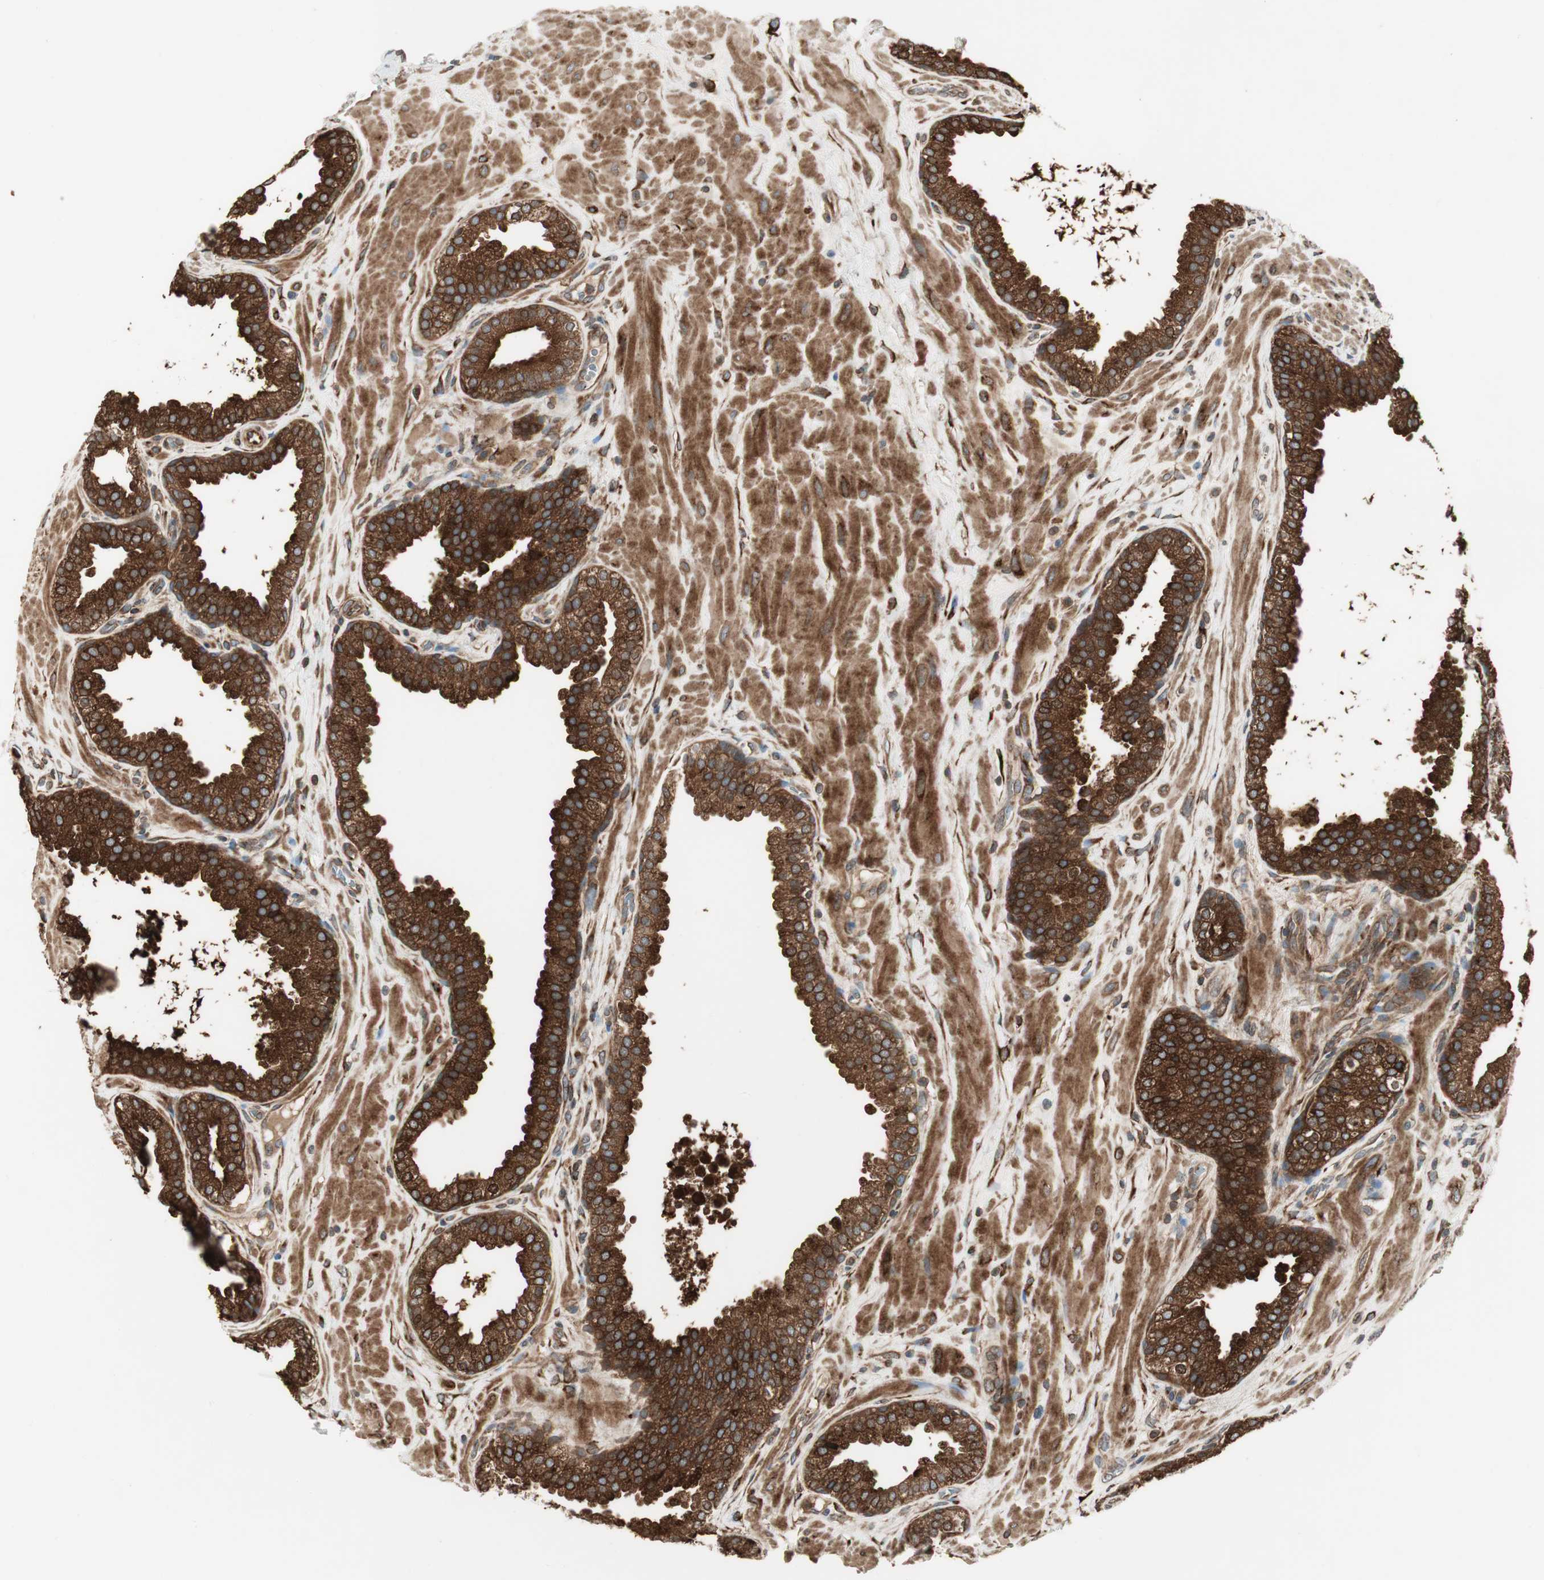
{"staining": {"intensity": "strong", "quantity": ">75%", "location": "cytoplasmic/membranous"}, "tissue": "prostate", "cell_type": "Glandular cells", "image_type": "normal", "snomed": [{"axis": "morphology", "description": "Normal tissue, NOS"}, {"axis": "topography", "description": "Prostate"}], "caption": "Prostate stained for a protein displays strong cytoplasmic/membranous positivity in glandular cells. The staining is performed using DAB brown chromogen to label protein expression. The nuclei are counter-stained blue using hematoxylin.", "gene": "PRKG1", "patient": {"sex": "male", "age": 51}}